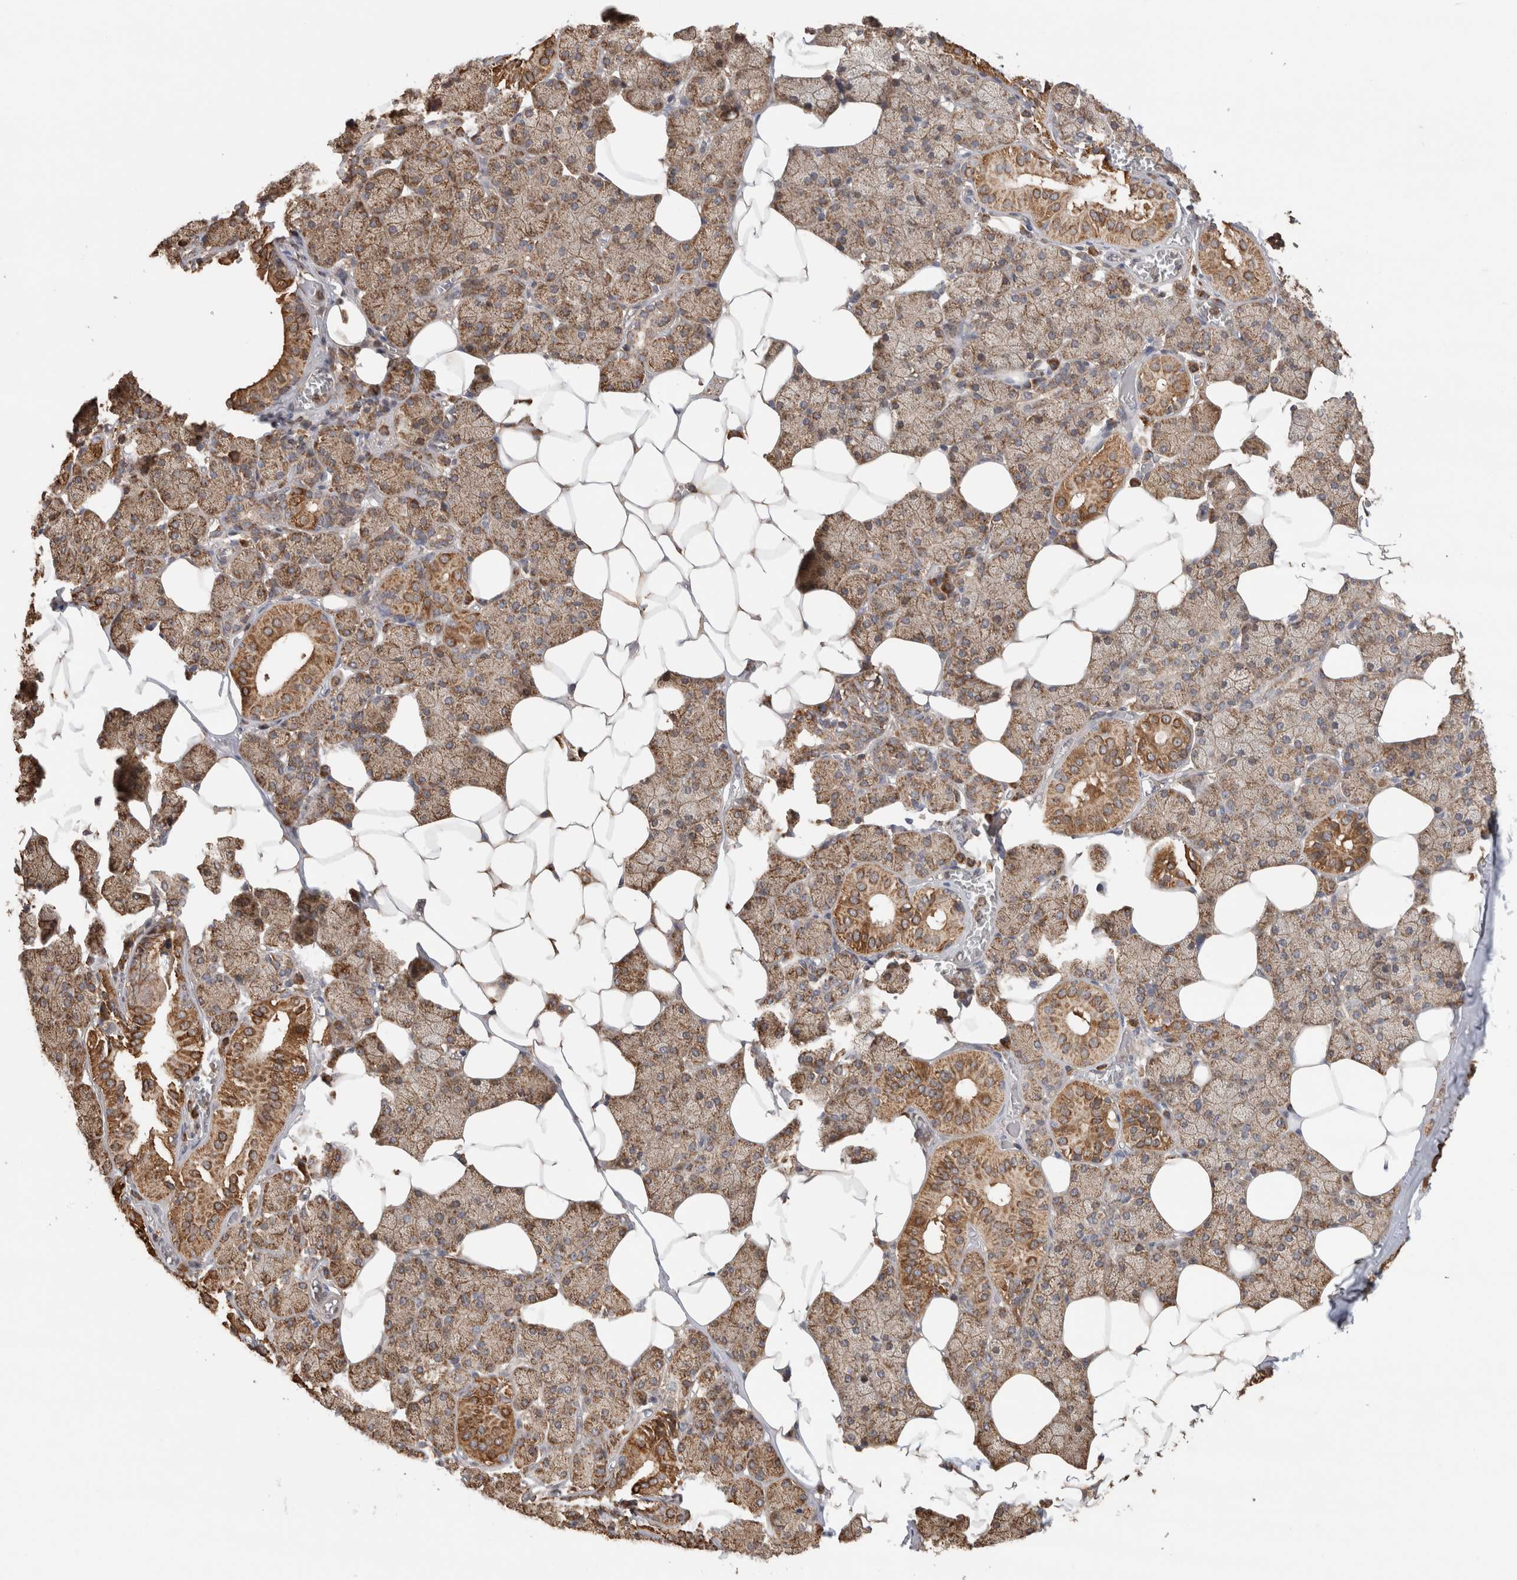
{"staining": {"intensity": "strong", "quantity": "<25%", "location": "cytoplasmic/membranous"}, "tissue": "salivary gland", "cell_type": "Glandular cells", "image_type": "normal", "snomed": [{"axis": "morphology", "description": "Normal tissue, NOS"}, {"axis": "topography", "description": "Salivary gland"}], "caption": "High-magnification brightfield microscopy of normal salivary gland stained with DAB (3,3'-diaminobenzidine) (brown) and counterstained with hematoxylin (blue). glandular cells exhibit strong cytoplasmic/membranous expression is present in approximately<25% of cells.", "gene": "IMMP2L", "patient": {"sex": "female", "age": 33}}